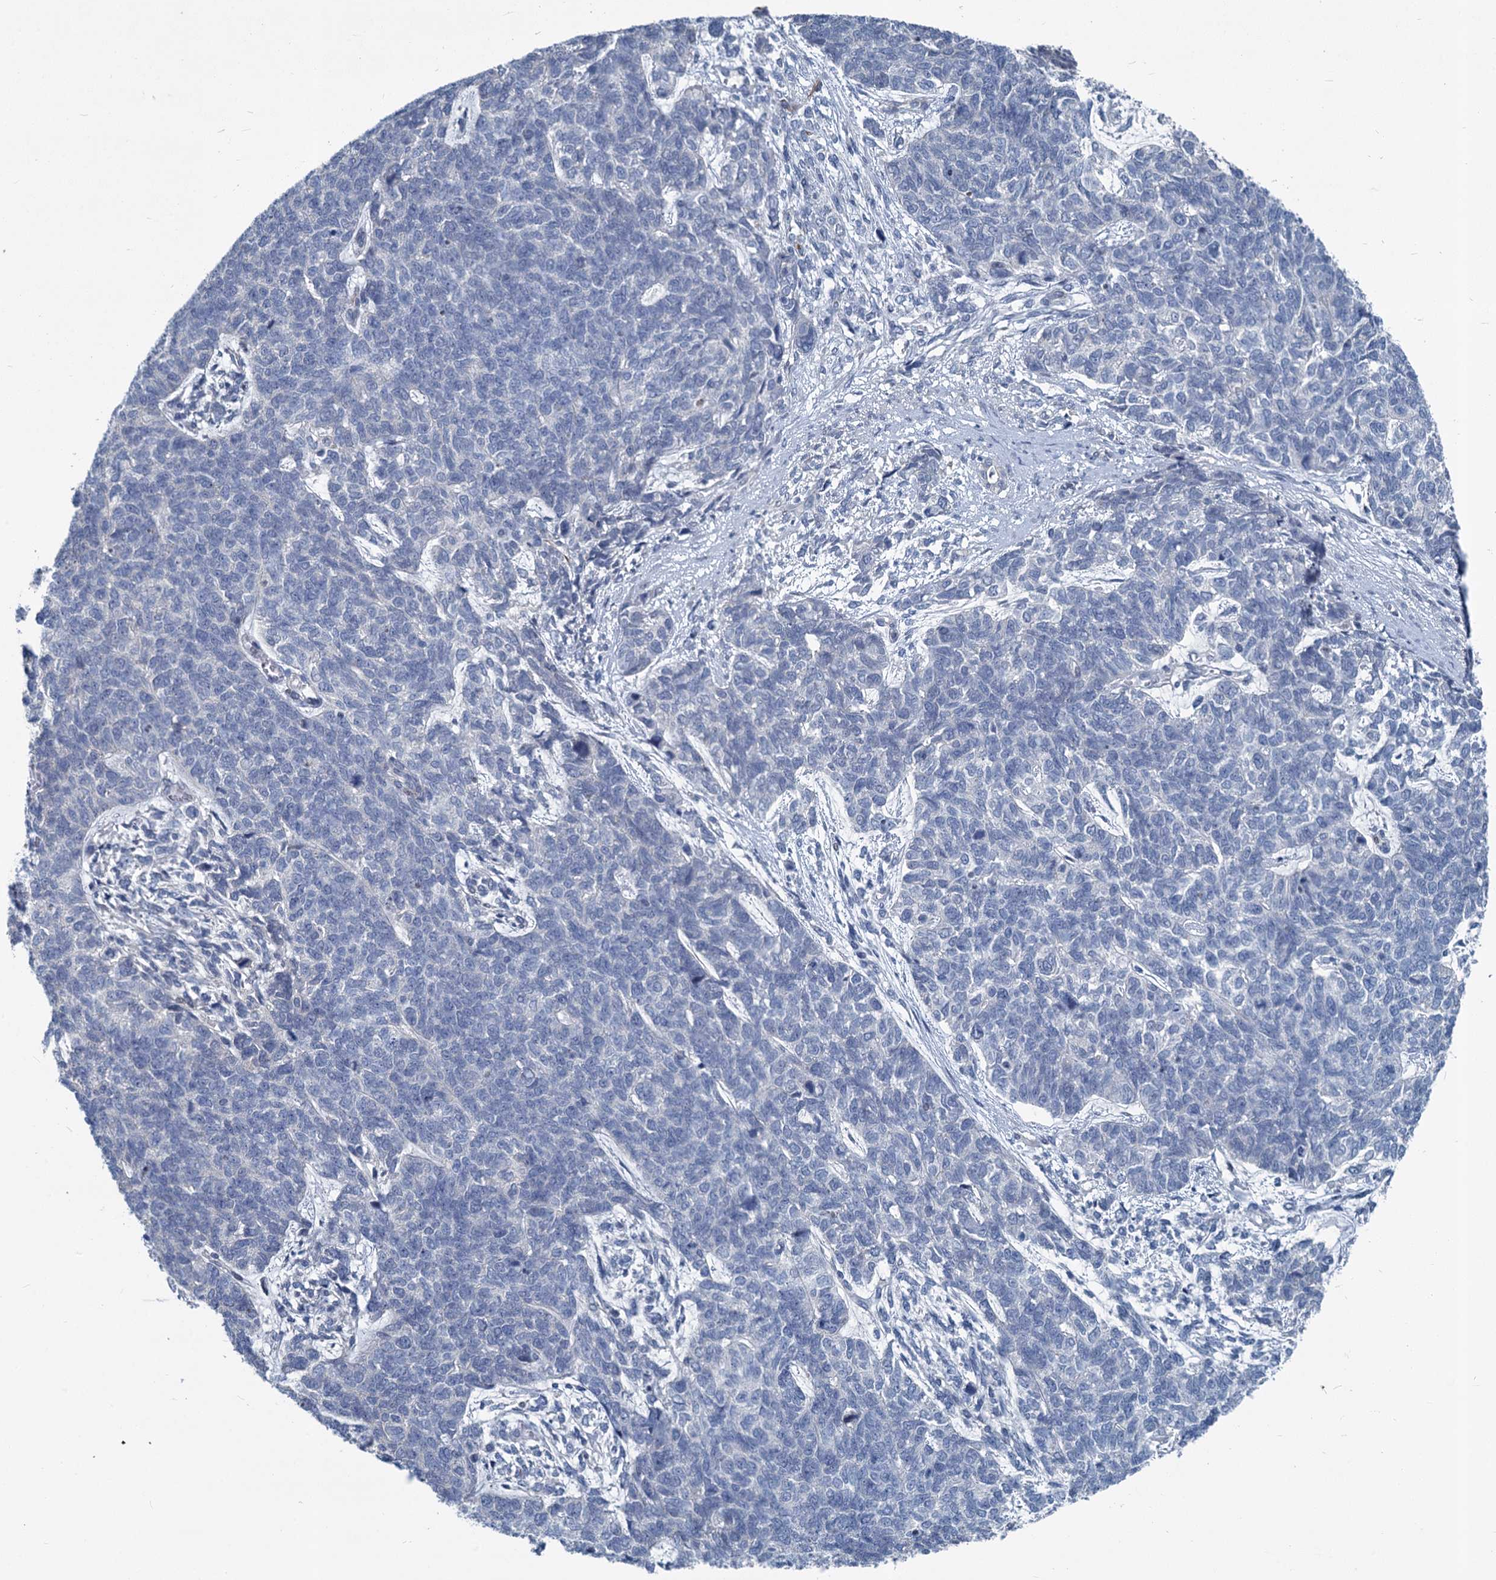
{"staining": {"intensity": "negative", "quantity": "none", "location": "none"}, "tissue": "cervical cancer", "cell_type": "Tumor cells", "image_type": "cancer", "snomed": [{"axis": "morphology", "description": "Squamous cell carcinoma, NOS"}, {"axis": "topography", "description": "Cervix"}], "caption": "This is an immunohistochemistry (IHC) micrograph of human cervical squamous cell carcinoma. There is no staining in tumor cells.", "gene": "ASXL3", "patient": {"sex": "female", "age": 63}}